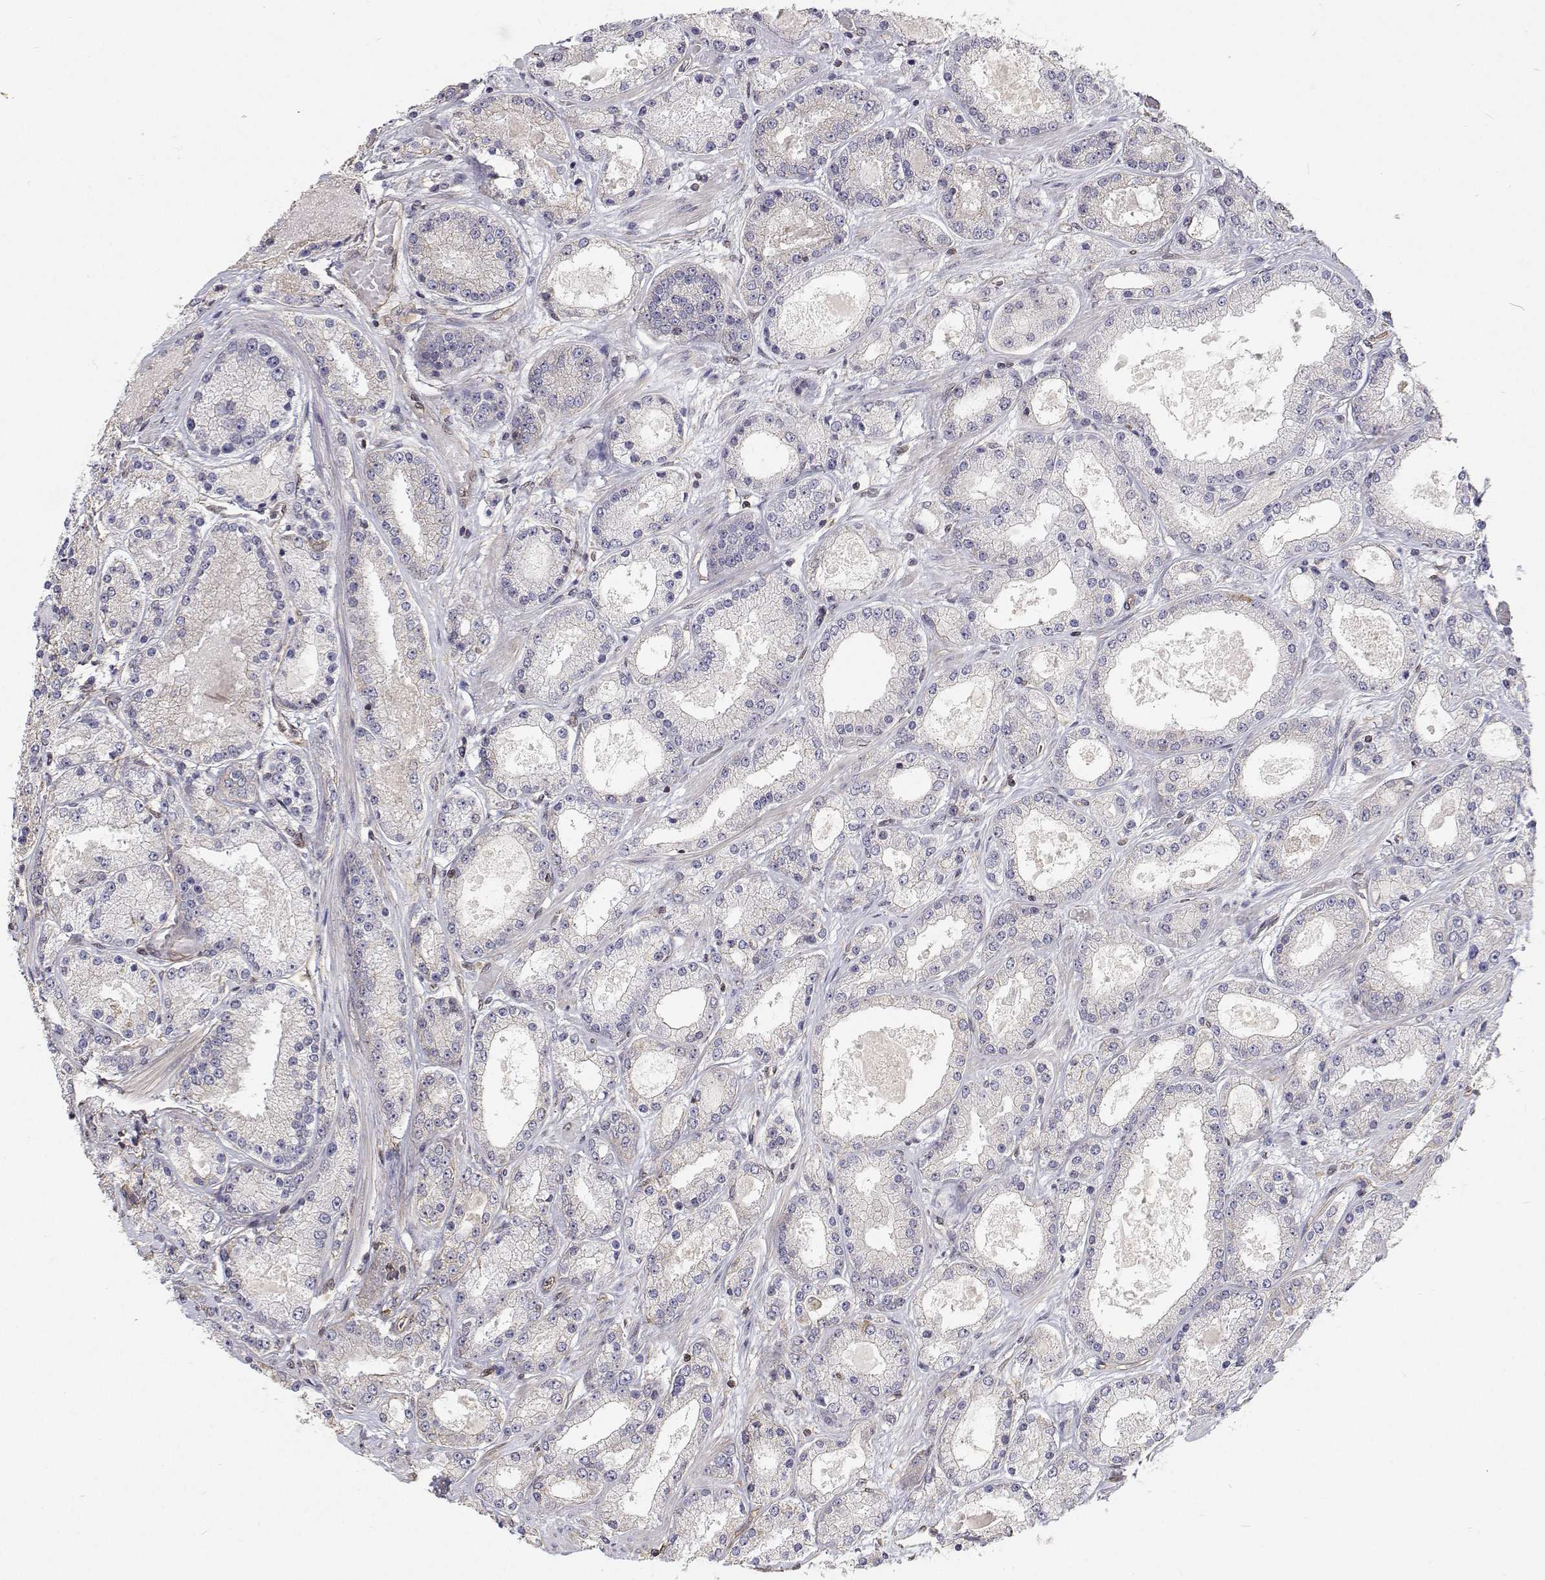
{"staining": {"intensity": "negative", "quantity": "none", "location": "none"}, "tissue": "prostate cancer", "cell_type": "Tumor cells", "image_type": "cancer", "snomed": [{"axis": "morphology", "description": "Adenocarcinoma, High grade"}, {"axis": "topography", "description": "Prostate"}], "caption": "IHC of human high-grade adenocarcinoma (prostate) reveals no positivity in tumor cells. Brightfield microscopy of immunohistochemistry (IHC) stained with DAB (3,3'-diaminobenzidine) (brown) and hematoxylin (blue), captured at high magnification.", "gene": "GSDMA", "patient": {"sex": "male", "age": 67}}